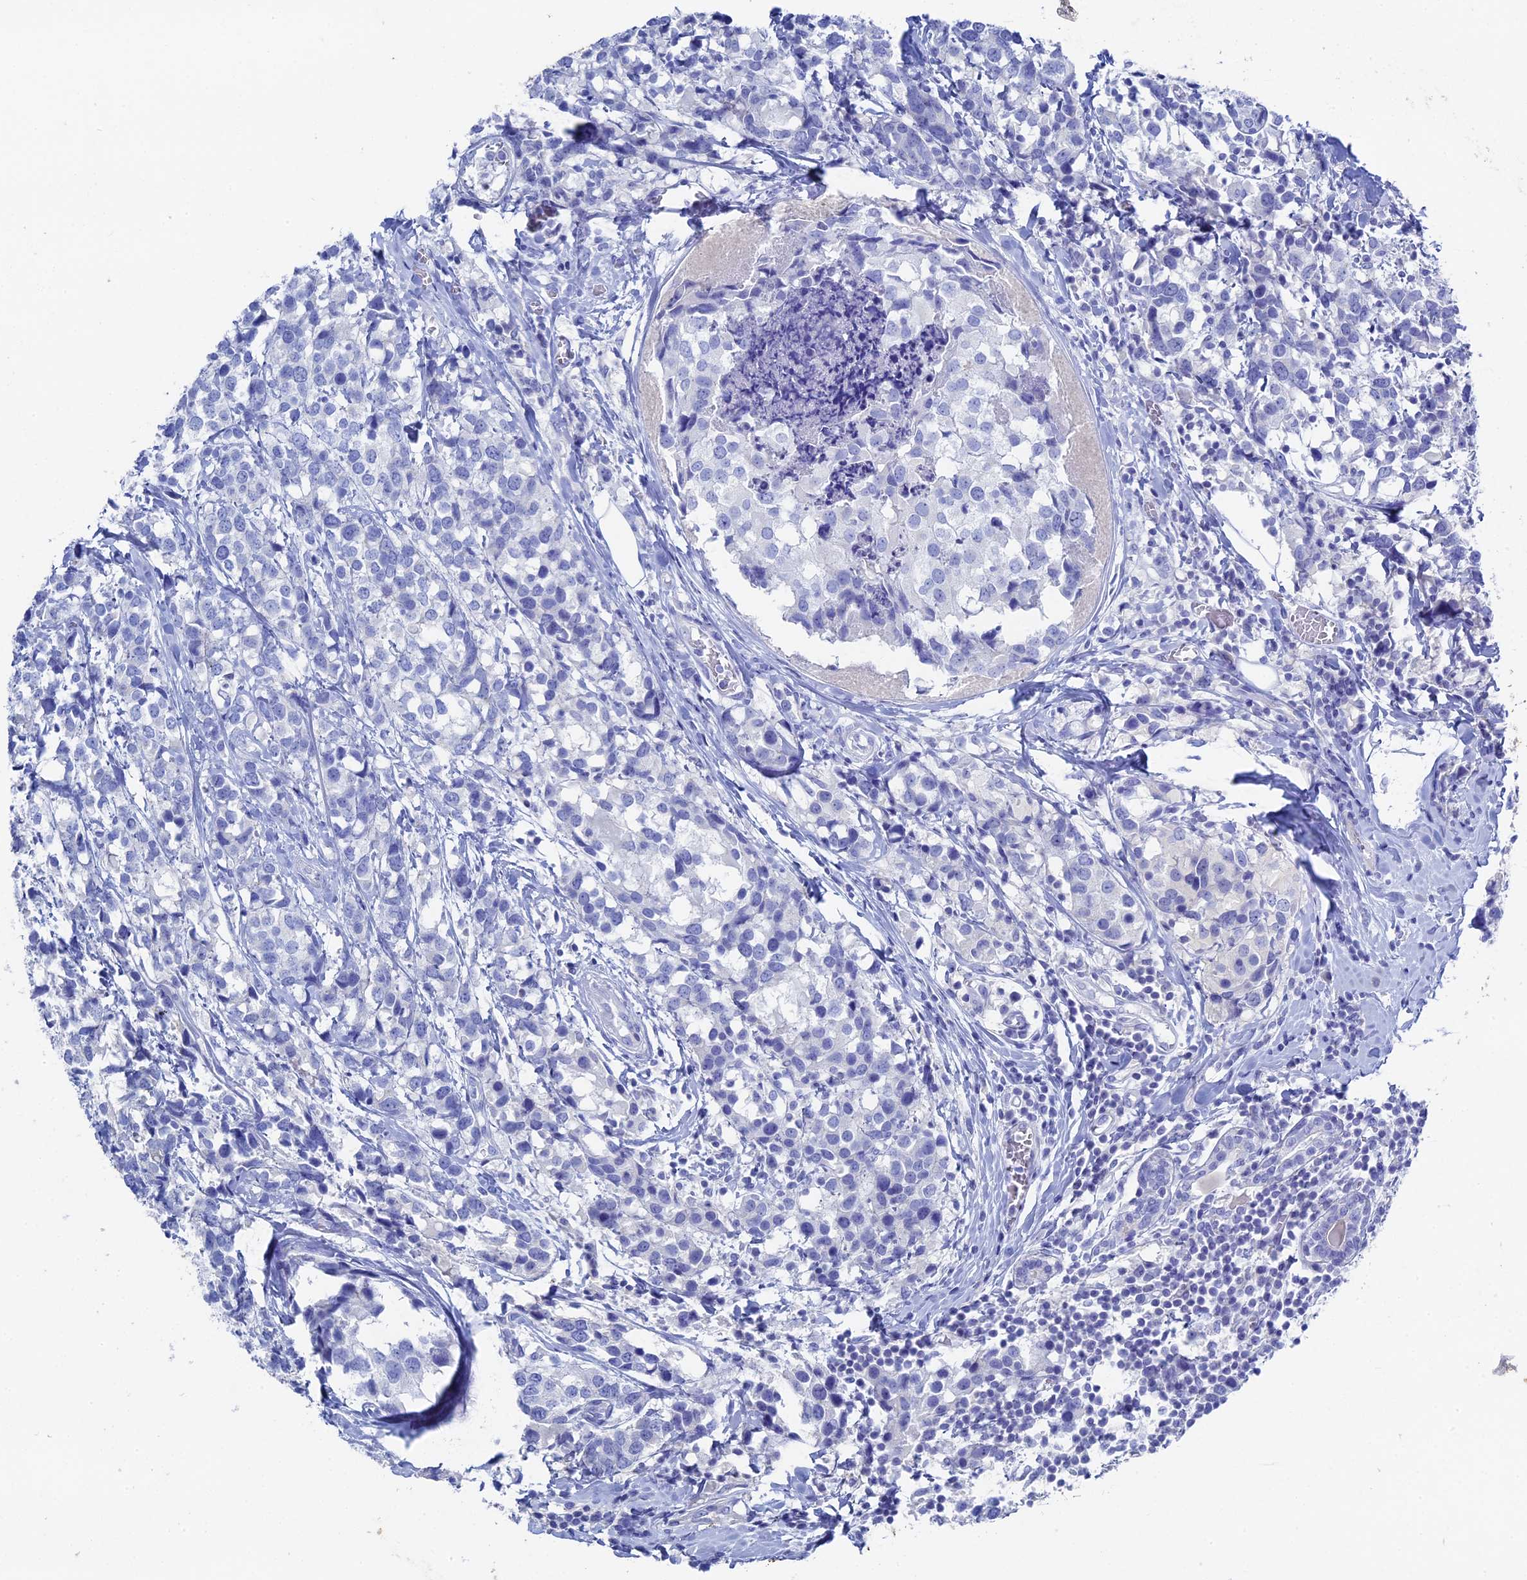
{"staining": {"intensity": "negative", "quantity": "none", "location": "none"}, "tissue": "breast cancer", "cell_type": "Tumor cells", "image_type": "cancer", "snomed": [{"axis": "morphology", "description": "Lobular carcinoma"}, {"axis": "topography", "description": "Breast"}], "caption": "Image shows no significant protein expression in tumor cells of lobular carcinoma (breast).", "gene": "UNC119", "patient": {"sex": "female", "age": 59}}